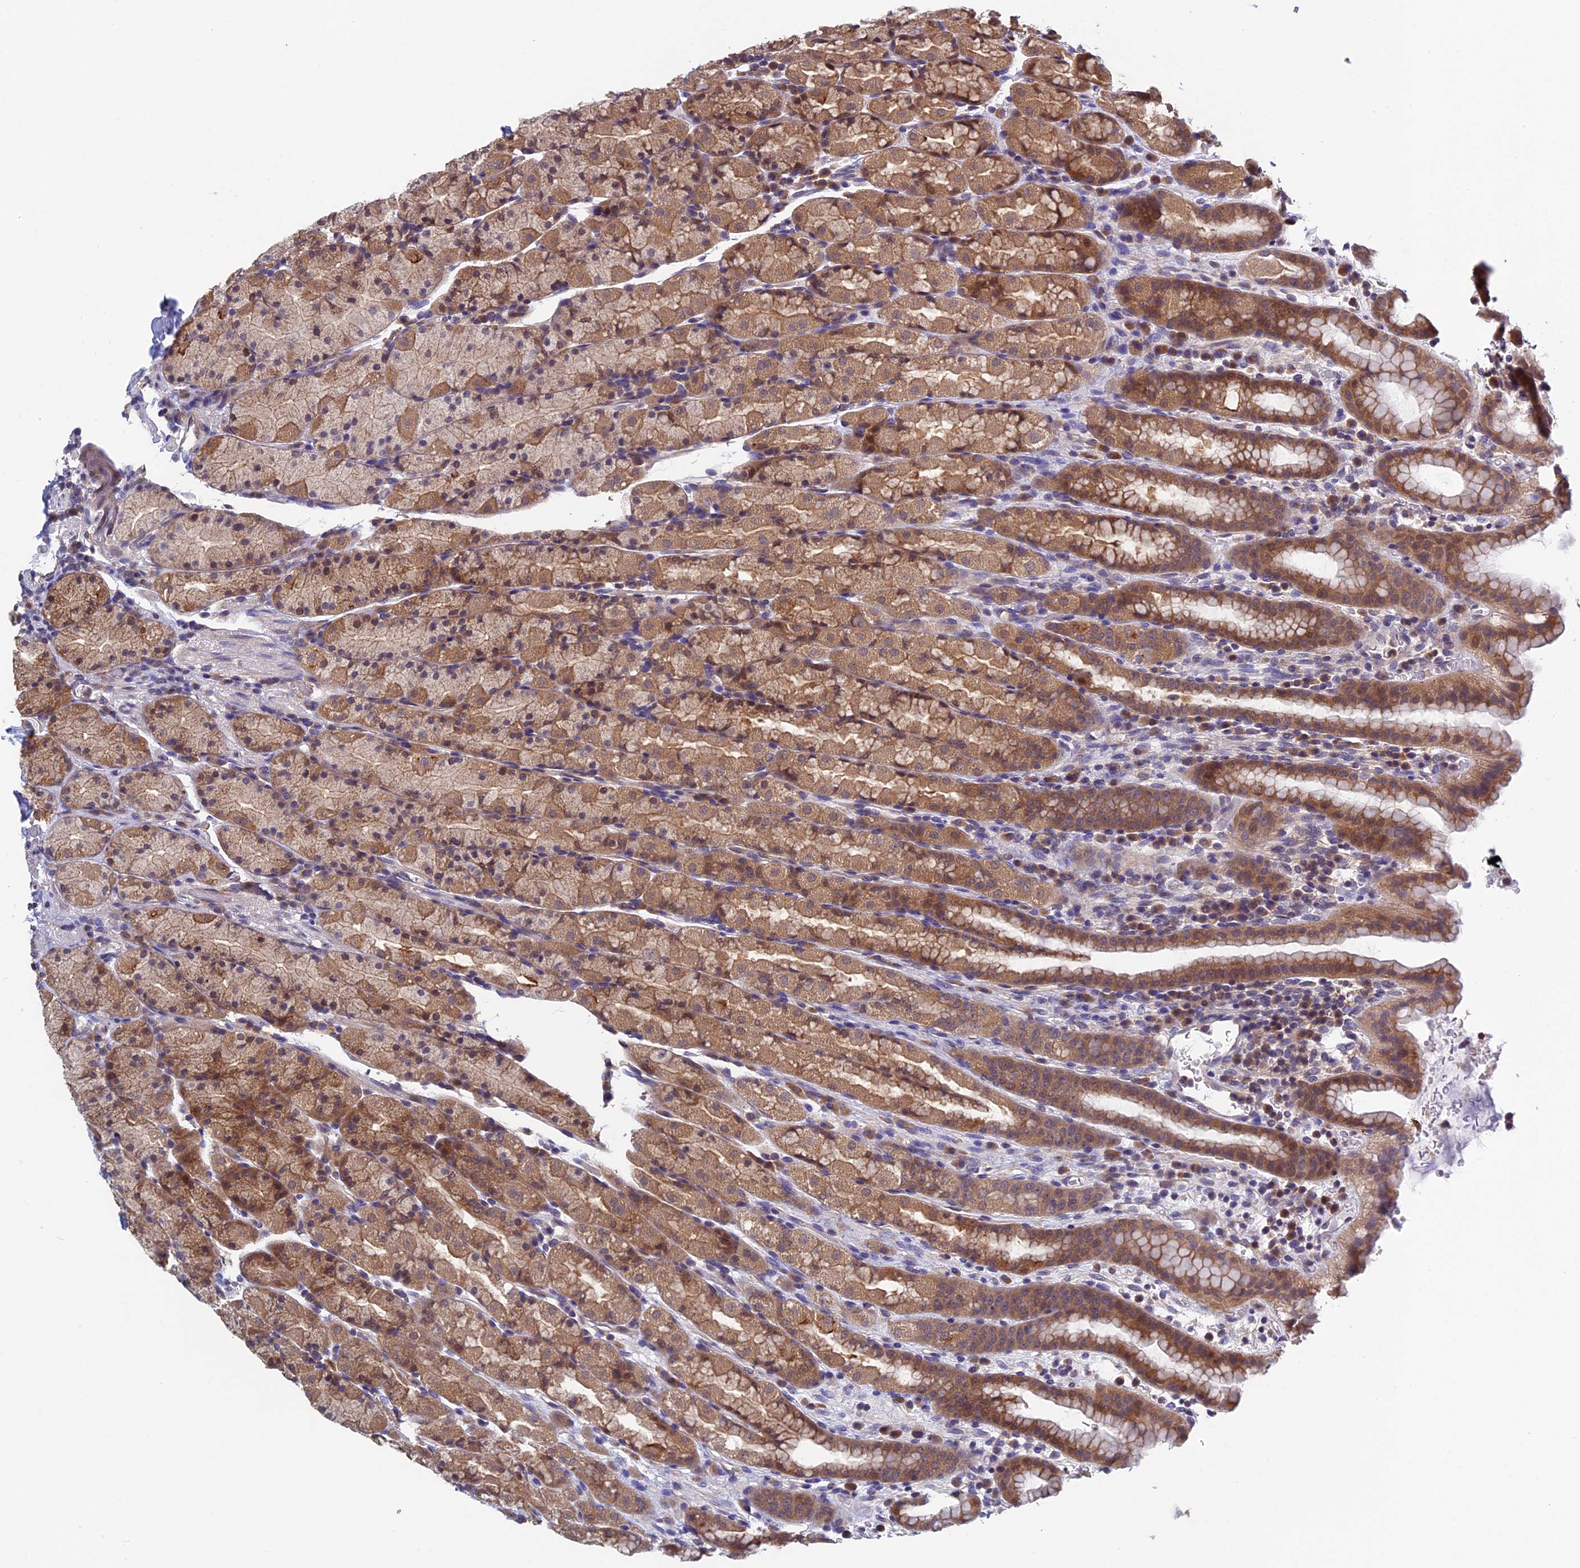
{"staining": {"intensity": "moderate", "quantity": ">75%", "location": "cytoplasmic/membranous,nuclear"}, "tissue": "stomach", "cell_type": "Glandular cells", "image_type": "normal", "snomed": [{"axis": "morphology", "description": "Normal tissue, NOS"}, {"axis": "topography", "description": "Stomach, upper"}, {"axis": "topography", "description": "Stomach, lower"}, {"axis": "topography", "description": "Small intestine"}], "caption": "Immunohistochemical staining of normal human stomach shows moderate cytoplasmic/membranous,nuclear protein staining in about >75% of glandular cells.", "gene": "LCMT1", "patient": {"sex": "male", "age": 68}}